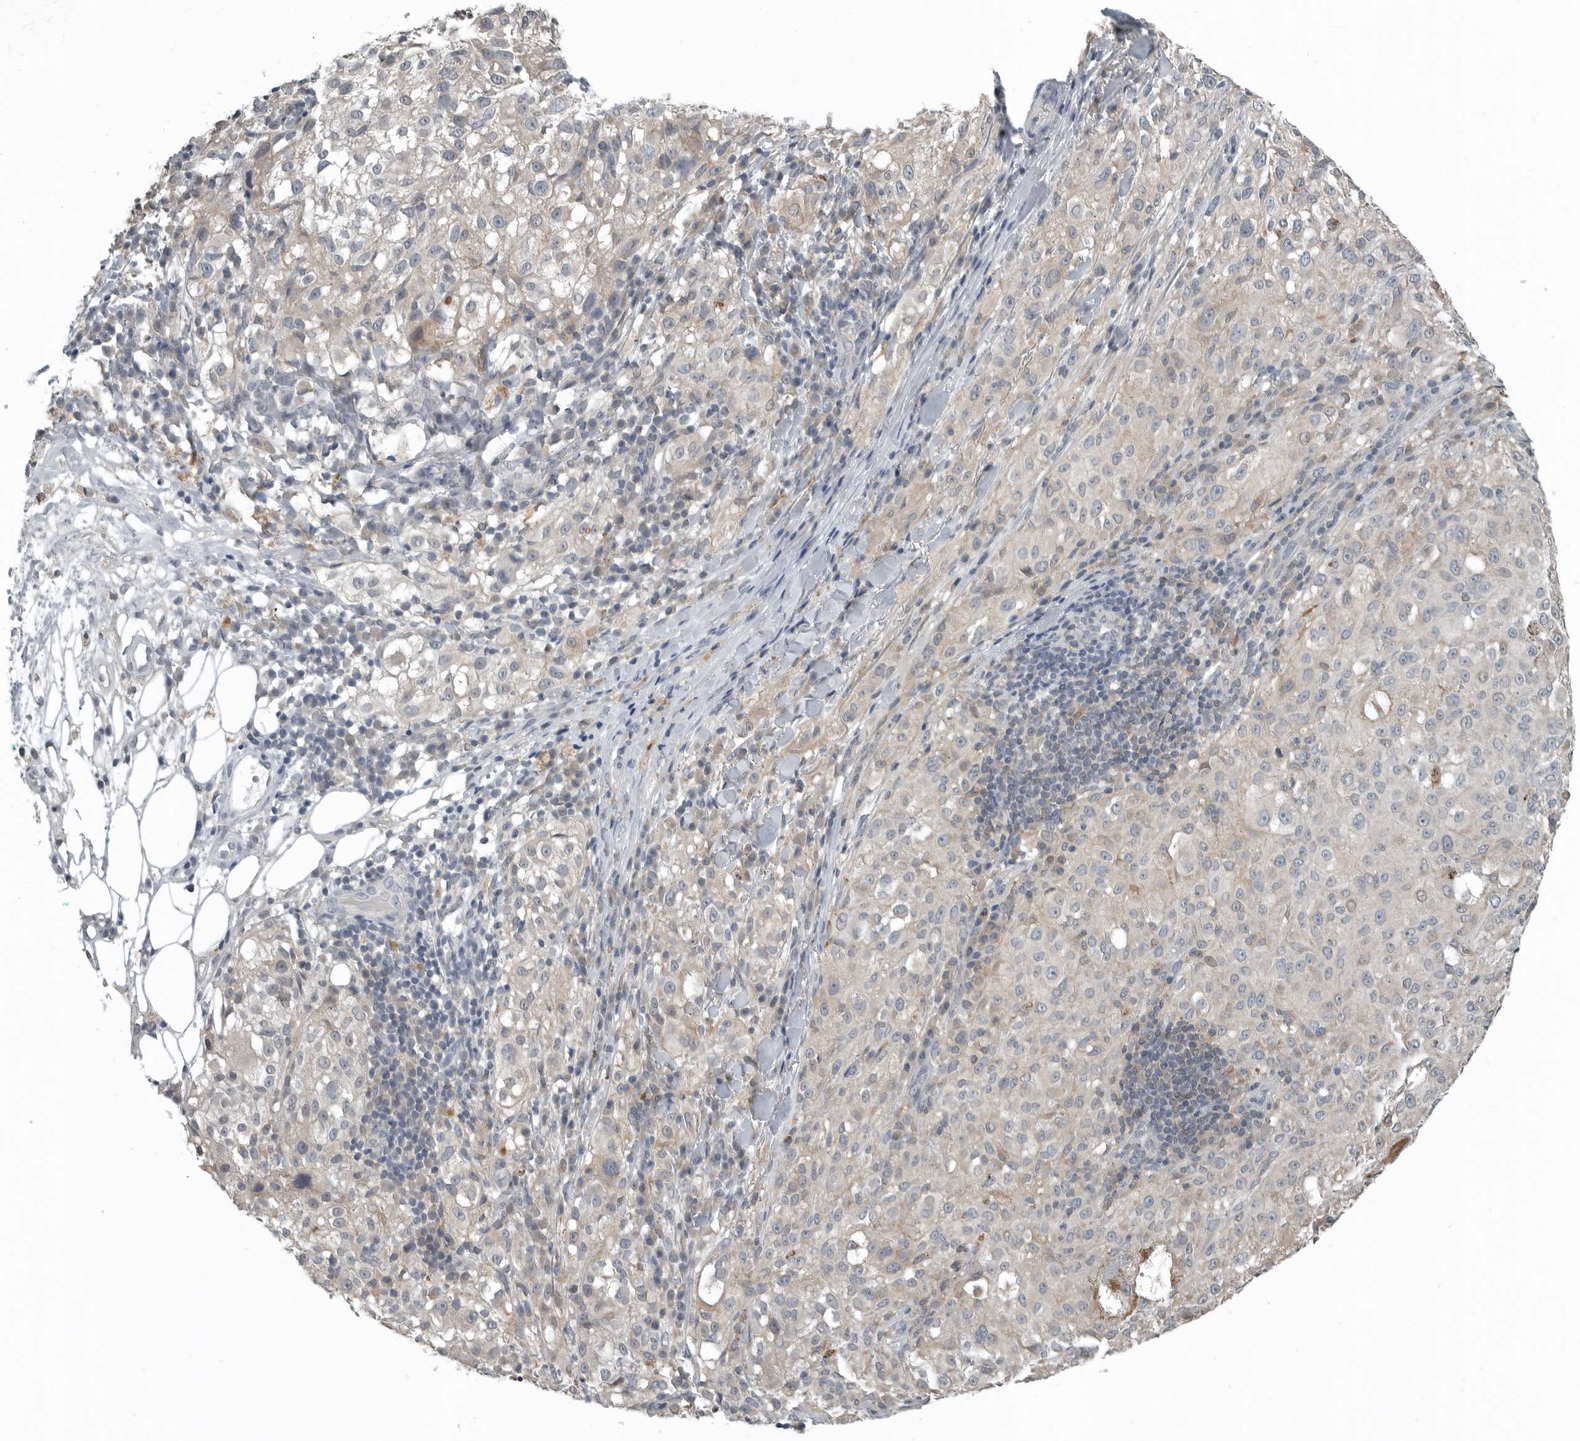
{"staining": {"intensity": "negative", "quantity": "none", "location": "none"}, "tissue": "melanoma", "cell_type": "Tumor cells", "image_type": "cancer", "snomed": [{"axis": "morphology", "description": "Necrosis, NOS"}, {"axis": "morphology", "description": "Malignant melanoma, NOS"}, {"axis": "topography", "description": "Skin"}], "caption": "Tumor cells show no significant protein staining in malignant melanoma.", "gene": "KYAT1", "patient": {"sex": "female", "age": 87}}